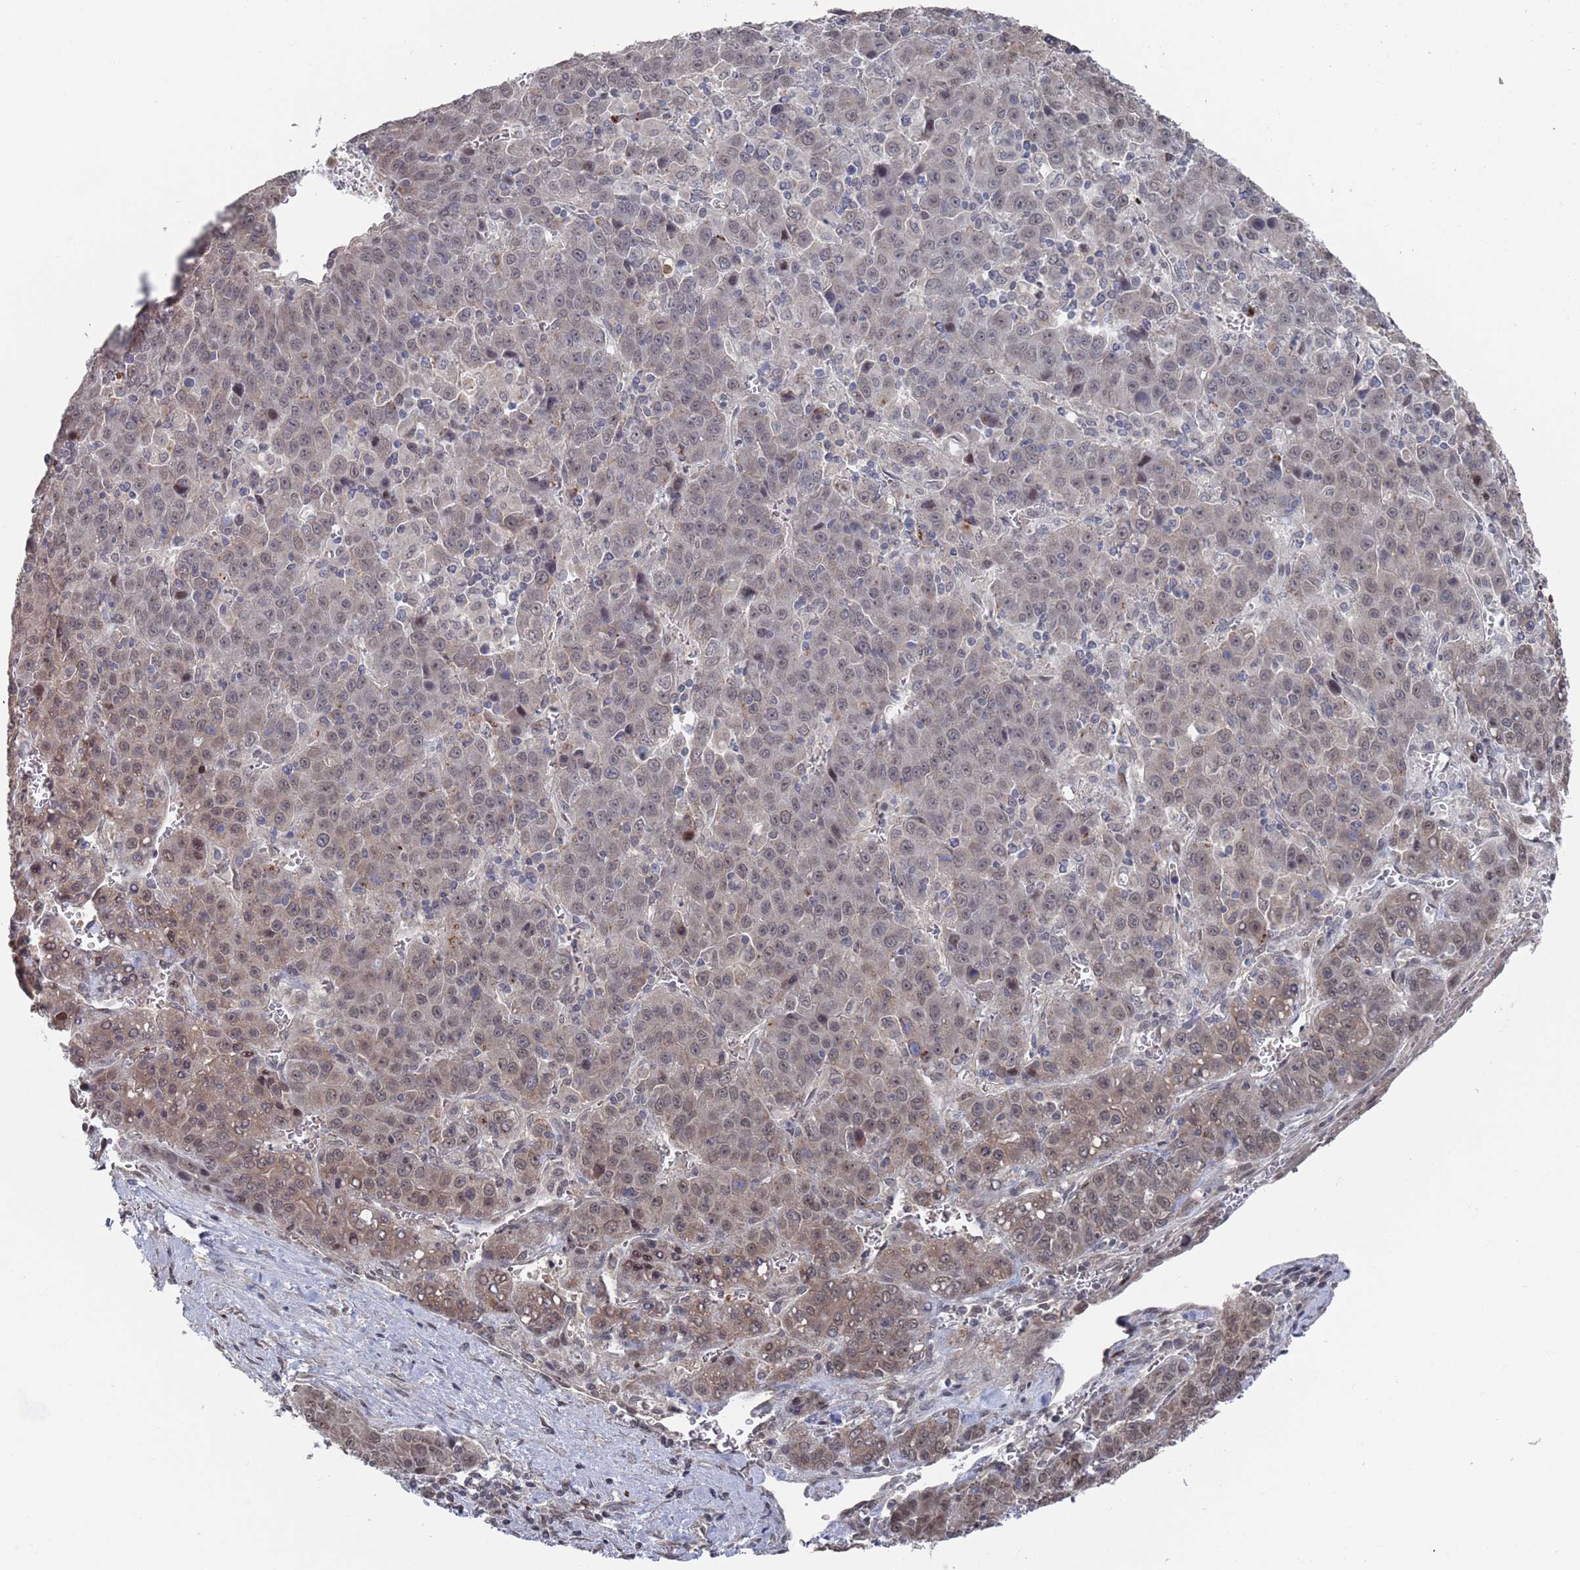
{"staining": {"intensity": "moderate", "quantity": "<25%", "location": "cytoplasmic/membranous,nuclear"}, "tissue": "liver cancer", "cell_type": "Tumor cells", "image_type": "cancer", "snomed": [{"axis": "morphology", "description": "Carcinoma, Hepatocellular, NOS"}, {"axis": "topography", "description": "Liver"}], "caption": "Immunohistochemistry of liver hepatocellular carcinoma demonstrates low levels of moderate cytoplasmic/membranous and nuclear positivity in about <25% of tumor cells. The protein of interest is shown in brown color, while the nuclei are stained blue.", "gene": "DGKD", "patient": {"sex": "female", "age": 53}}